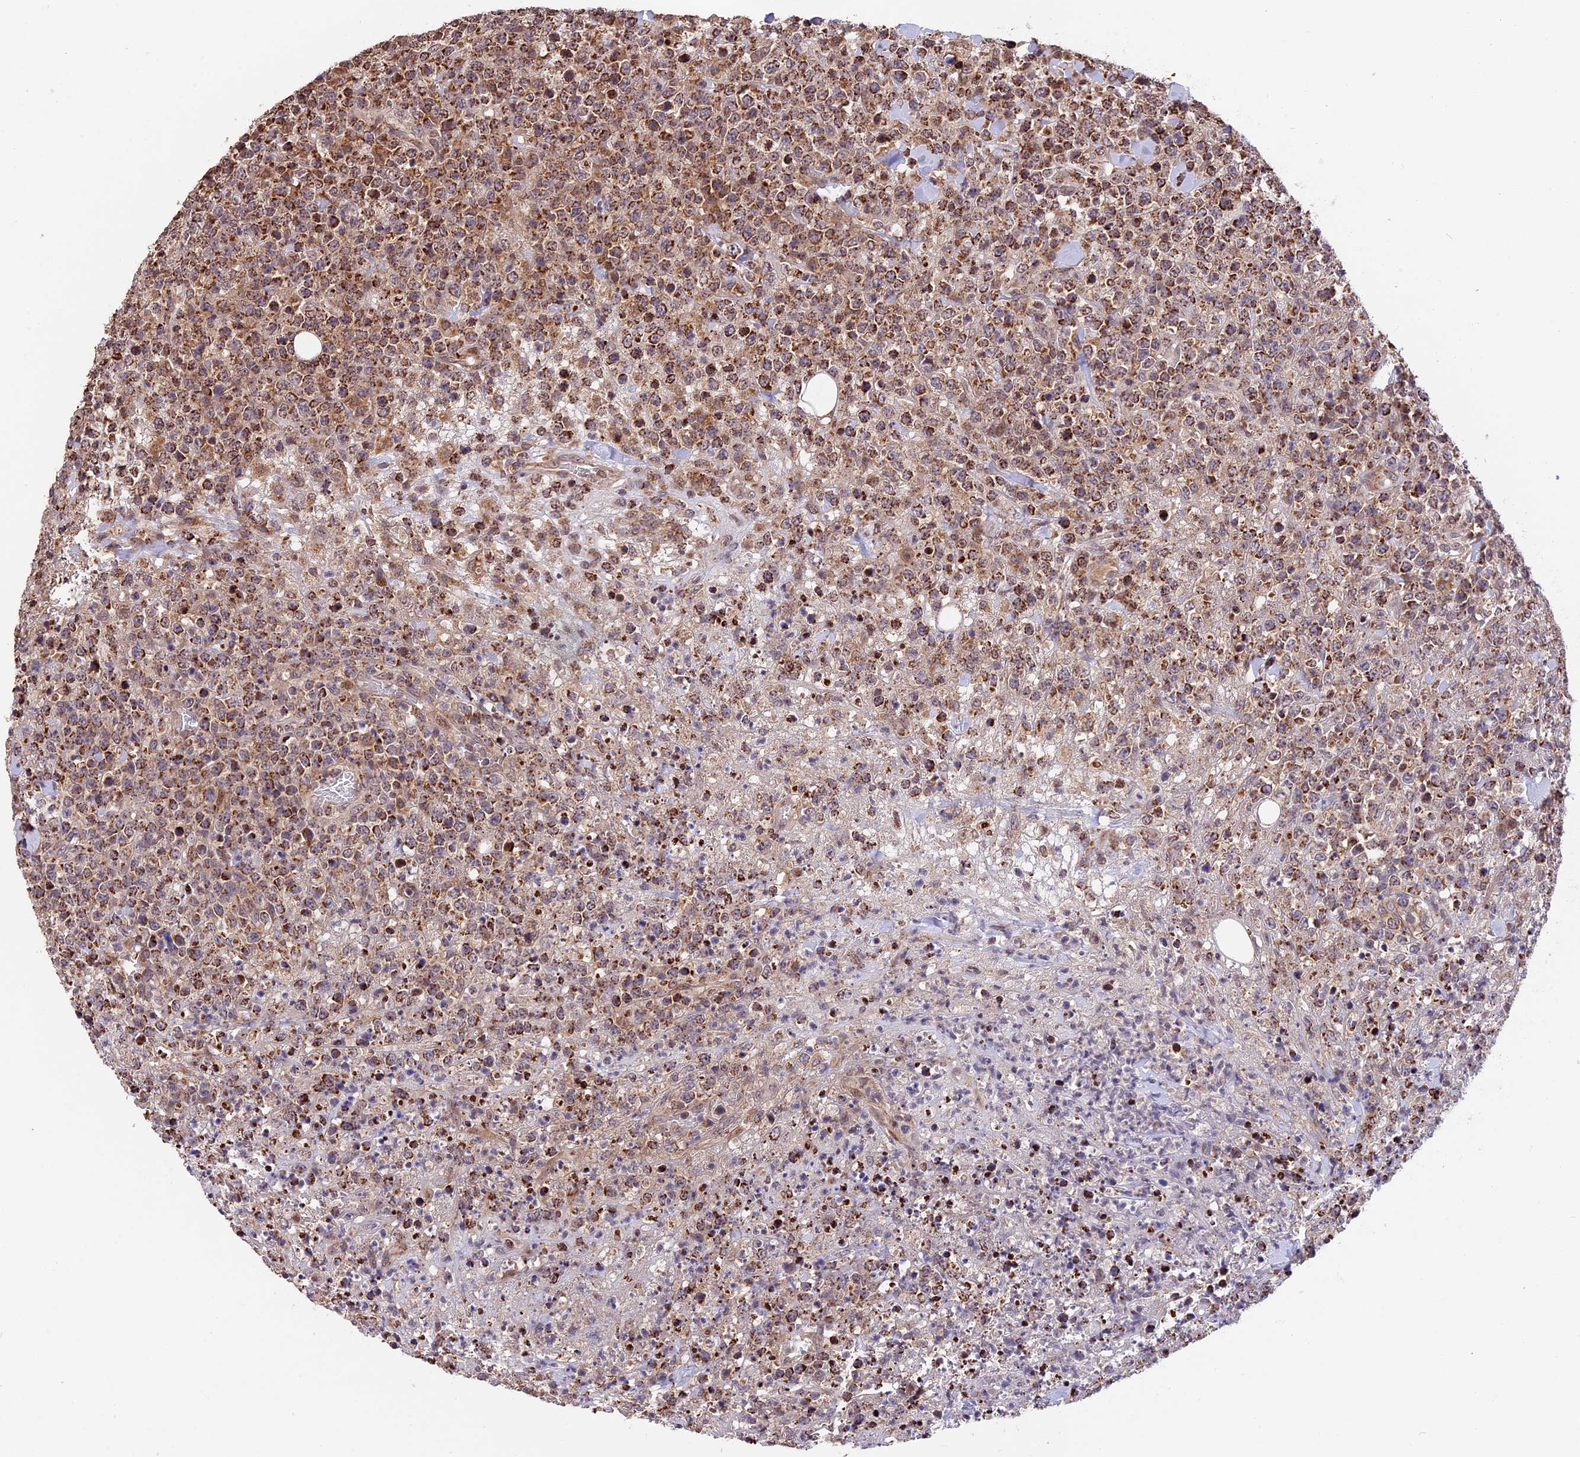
{"staining": {"intensity": "moderate", "quantity": ">75%", "location": "cytoplasmic/membranous"}, "tissue": "lymphoma", "cell_type": "Tumor cells", "image_type": "cancer", "snomed": [{"axis": "morphology", "description": "Malignant lymphoma, non-Hodgkin's type, High grade"}, {"axis": "topography", "description": "Colon"}], "caption": "Lymphoma tissue exhibits moderate cytoplasmic/membranous staining in approximately >75% of tumor cells, visualized by immunohistochemistry.", "gene": "RERGL", "patient": {"sex": "female", "age": 53}}